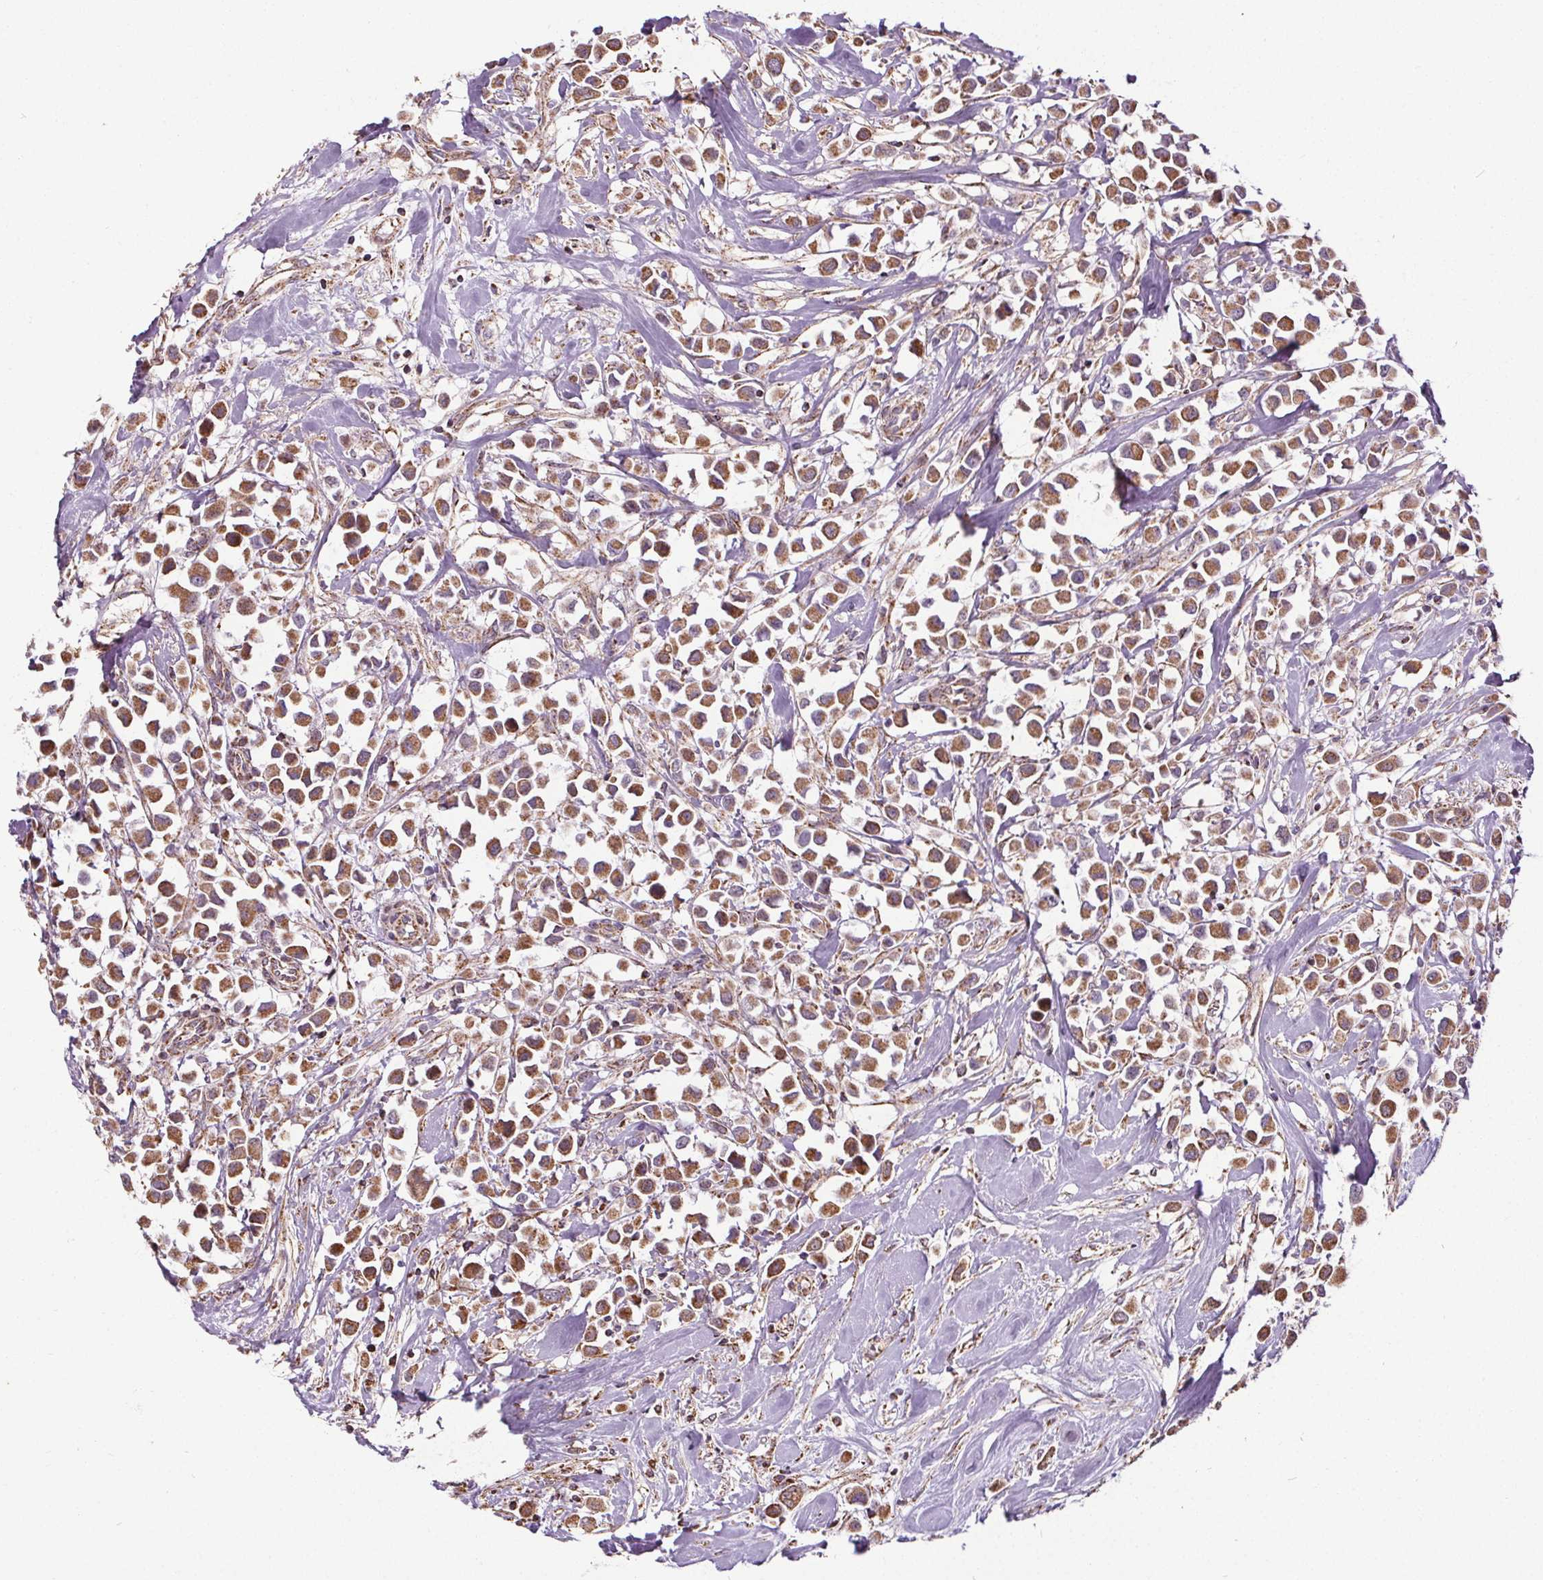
{"staining": {"intensity": "moderate", "quantity": ">75%", "location": "cytoplasmic/membranous"}, "tissue": "breast cancer", "cell_type": "Tumor cells", "image_type": "cancer", "snomed": [{"axis": "morphology", "description": "Duct carcinoma"}, {"axis": "topography", "description": "Breast"}], "caption": "Human breast cancer stained with a protein marker shows moderate staining in tumor cells.", "gene": "ZNF548", "patient": {"sex": "female", "age": 61}}